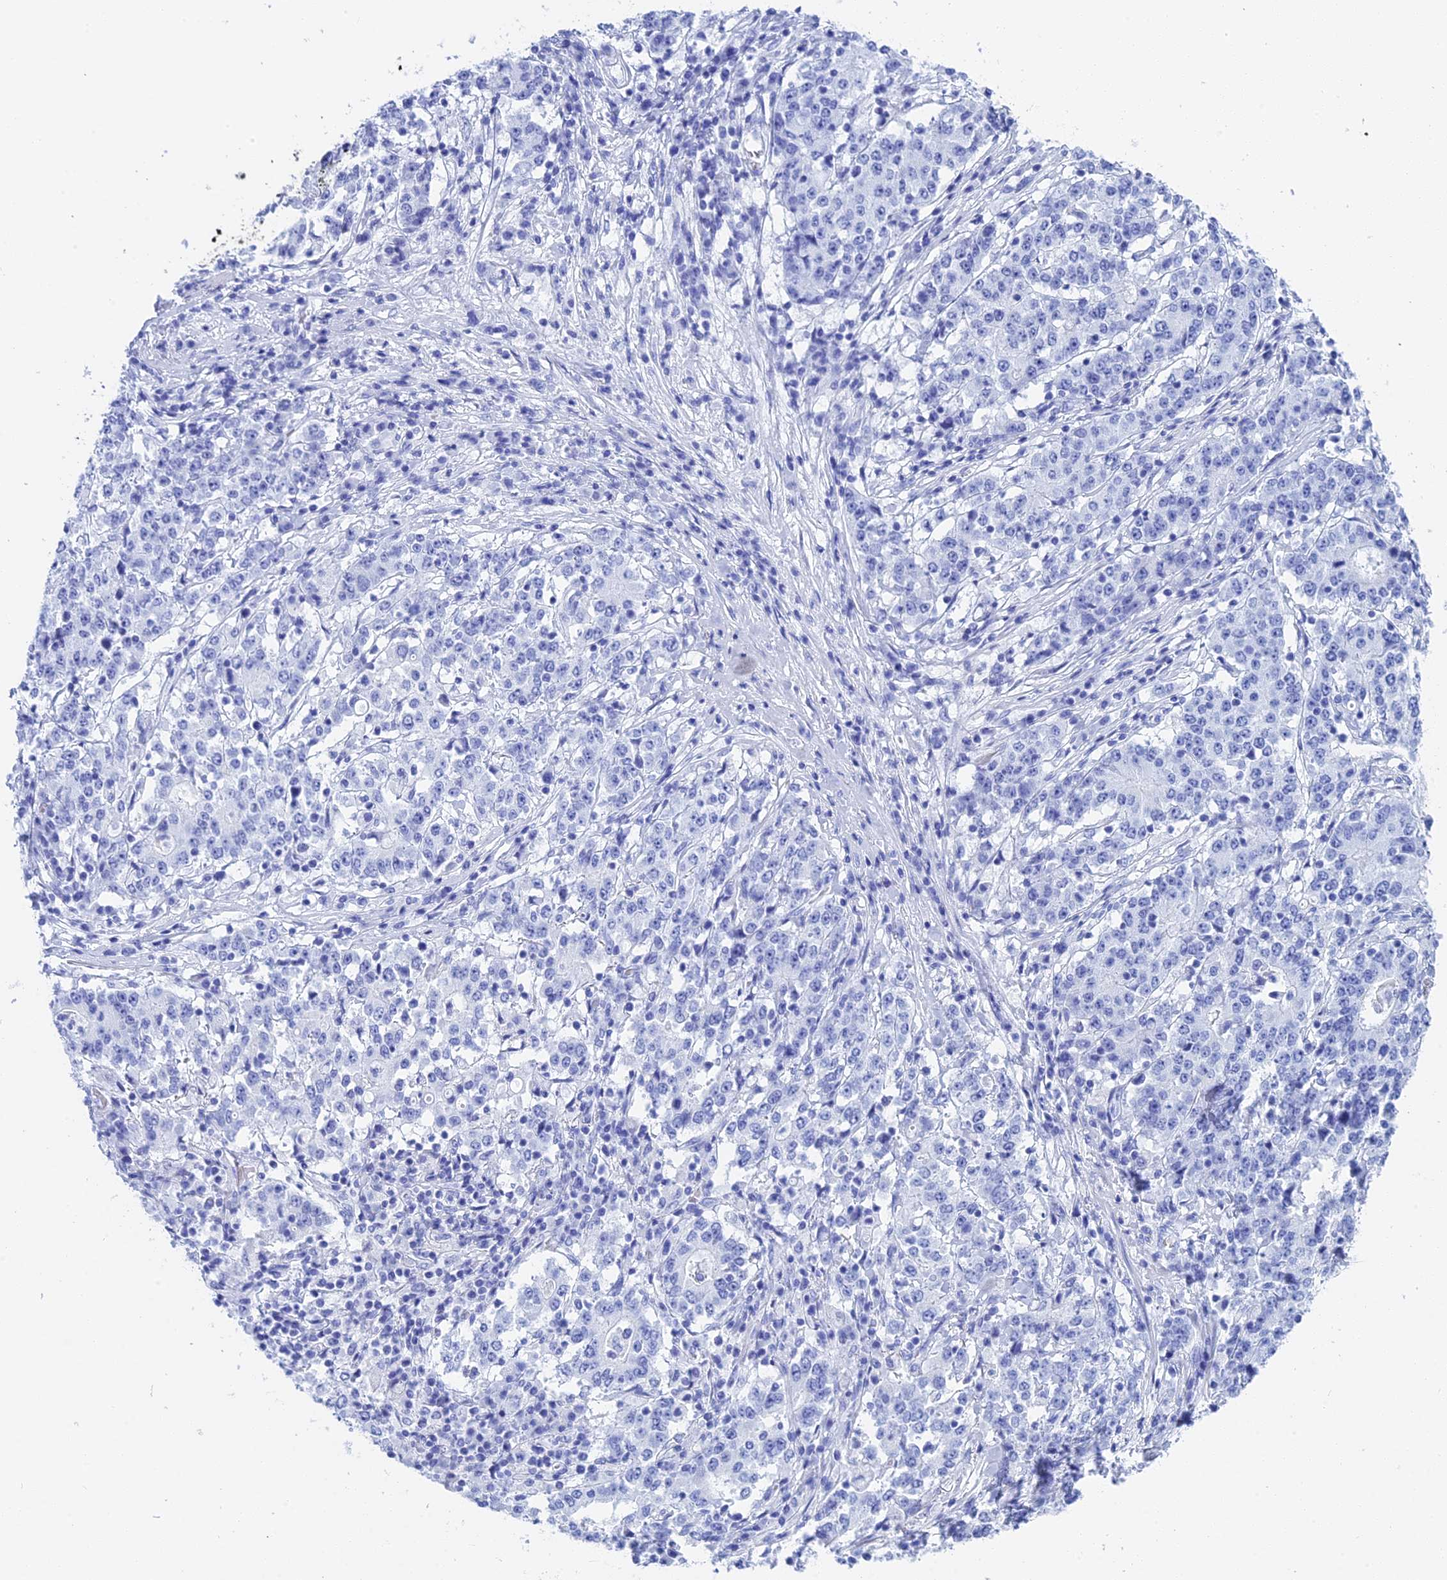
{"staining": {"intensity": "negative", "quantity": "none", "location": "none"}, "tissue": "stomach cancer", "cell_type": "Tumor cells", "image_type": "cancer", "snomed": [{"axis": "morphology", "description": "Adenocarcinoma, NOS"}, {"axis": "topography", "description": "Stomach"}], "caption": "Immunohistochemistry (IHC) image of neoplastic tissue: adenocarcinoma (stomach) stained with DAB (3,3'-diaminobenzidine) displays no significant protein expression in tumor cells. The staining is performed using DAB brown chromogen with nuclei counter-stained in using hematoxylin.", "gene": "TEX101", "patient": {"sex": "male", "age": 59}}